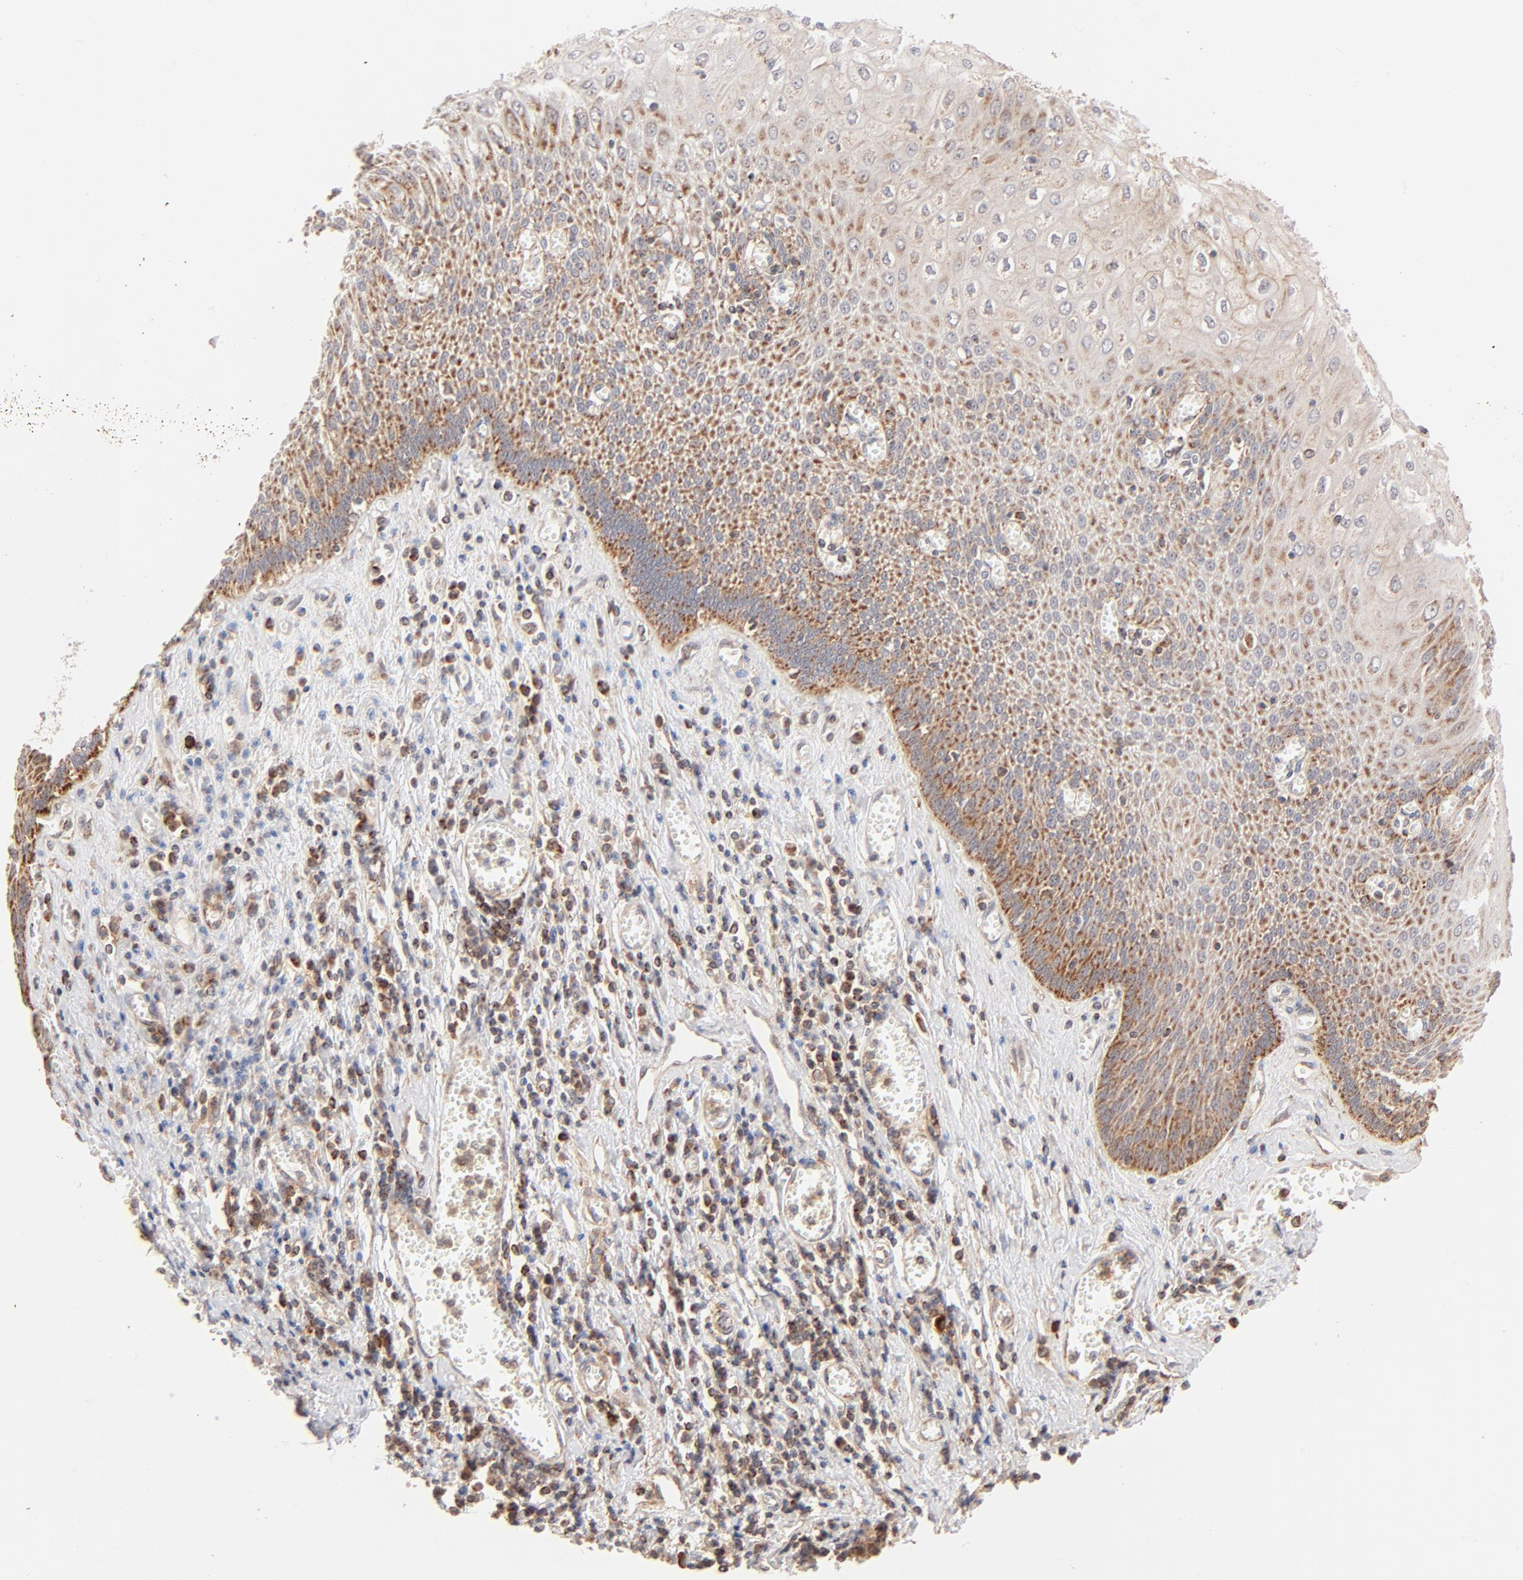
{"staining": {"intensity": "moderate", "quantity": ">75%", "location": "cytoplasmic/membranous"}, "tissue": "esophagus", "cell_type": "Squamous epithelial cells", "image_type": "normal", "snomed": [{"axis": "morphology", "description": "Normal tissue, NOS"}, {"axis": "morphology", "description": "Squamous cell carcinoma, NOS"}, {"axis": "topography", "description": "Esophagus"}], "caption": "Moderate cytoplasmic/membranous expression for a protein is appreciated in about >75% of squamous epithelial cells of benign esophagus using IHC.", "gene": "CSPG4", "patient": {"sex": "male", "age": 65}}